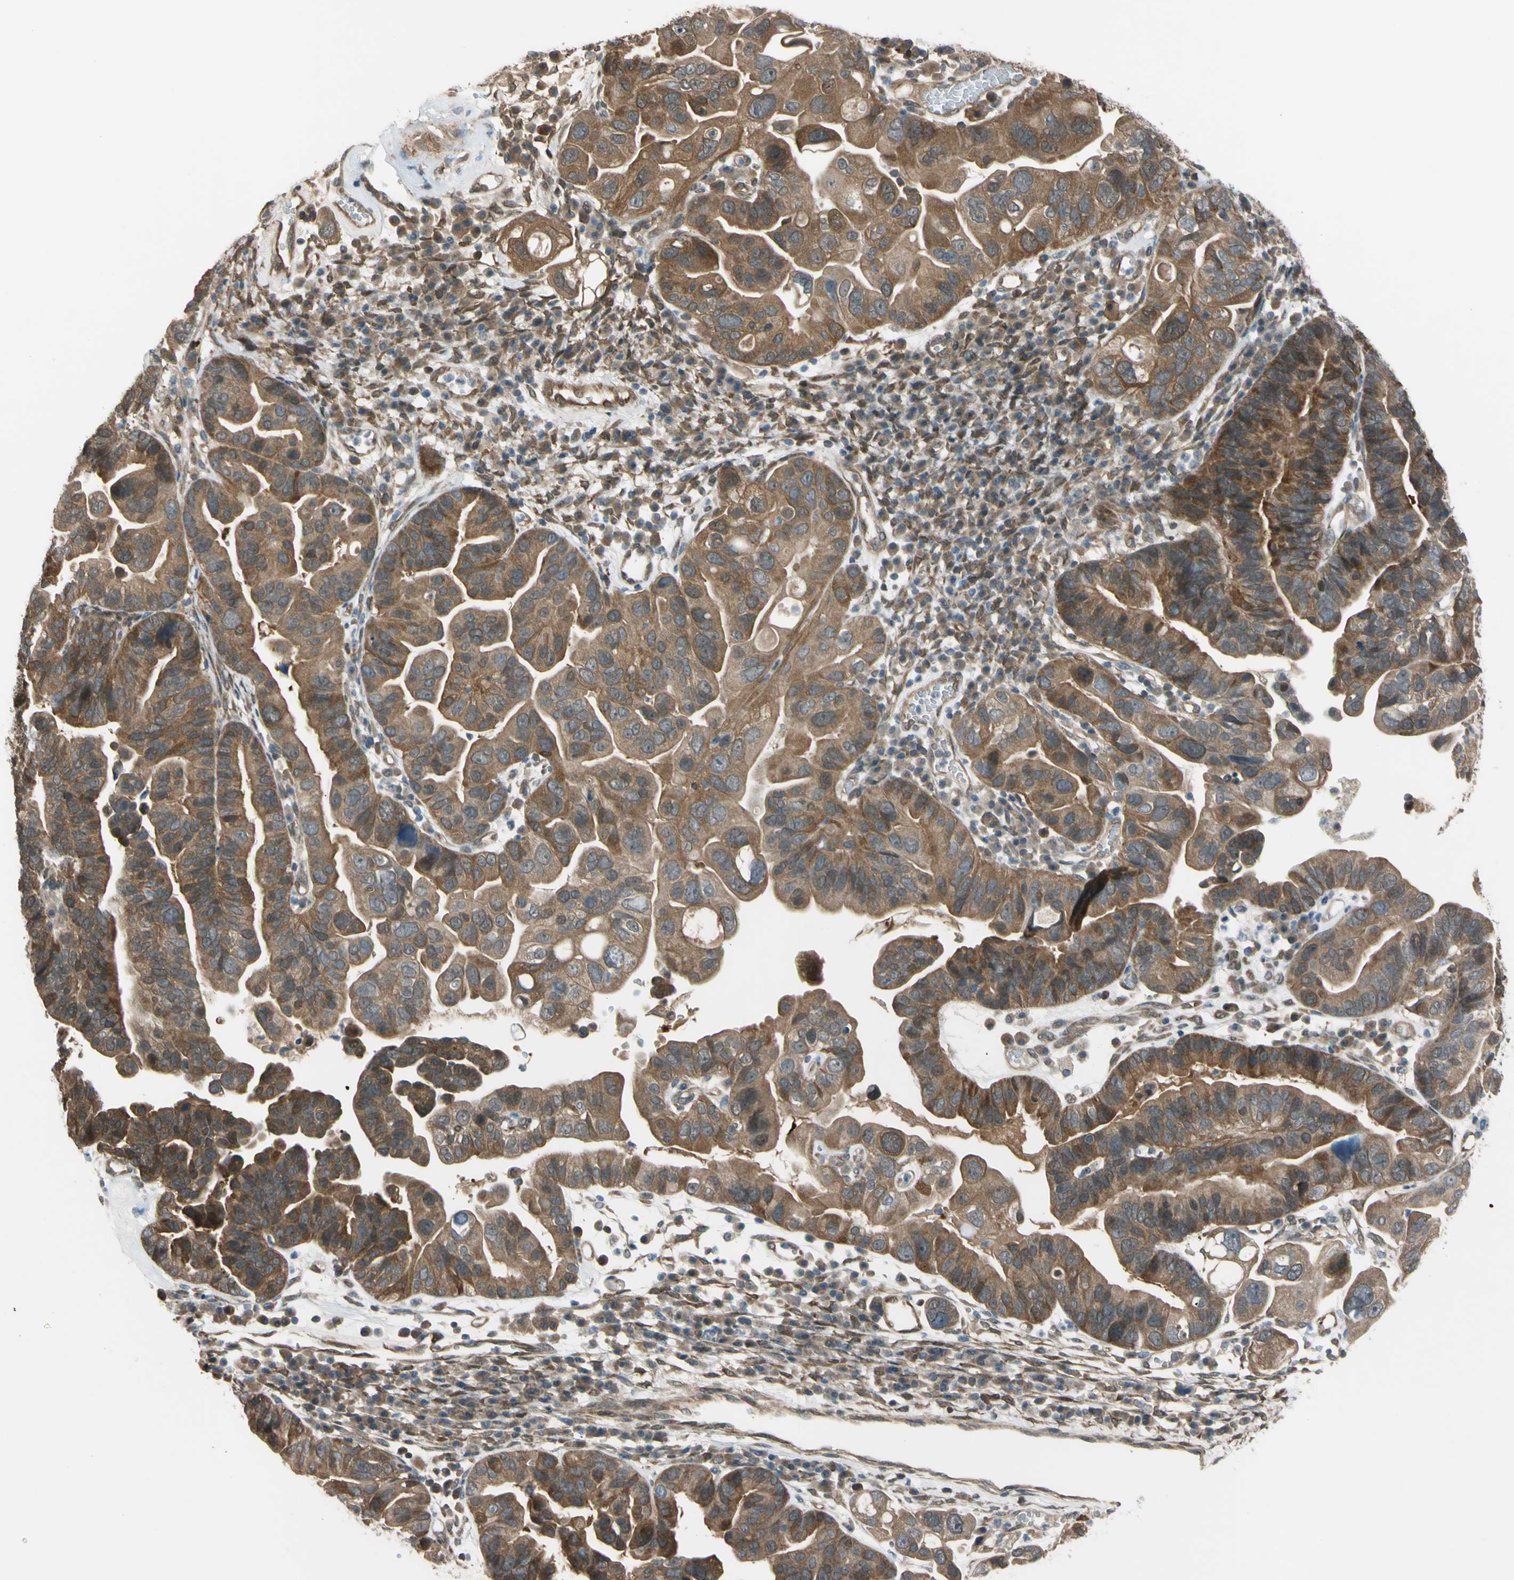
{"staining": {"intensity": "moderate", "quantity": ">75%", "location": "cytoplasmic/membranous"}, "tissue": "ovarian cancer", "cell_type": "Tumor cells", "image_type": "cancer", "snomed": [{"axis": "morphology", "description": "Cystadenocarcinoma, serous, NOS"}, {"axis": "topography", "description": "Ovary"}], "caption": "Approximately >75% of tumor cells in human ovarian cancer demonstrate moderate cytoplasmic/membranous protein positivity as visualized by brown immunohistochemical staining.", "gene": "YWHAQ", "patient": {"sex": "female", "age": 56}}